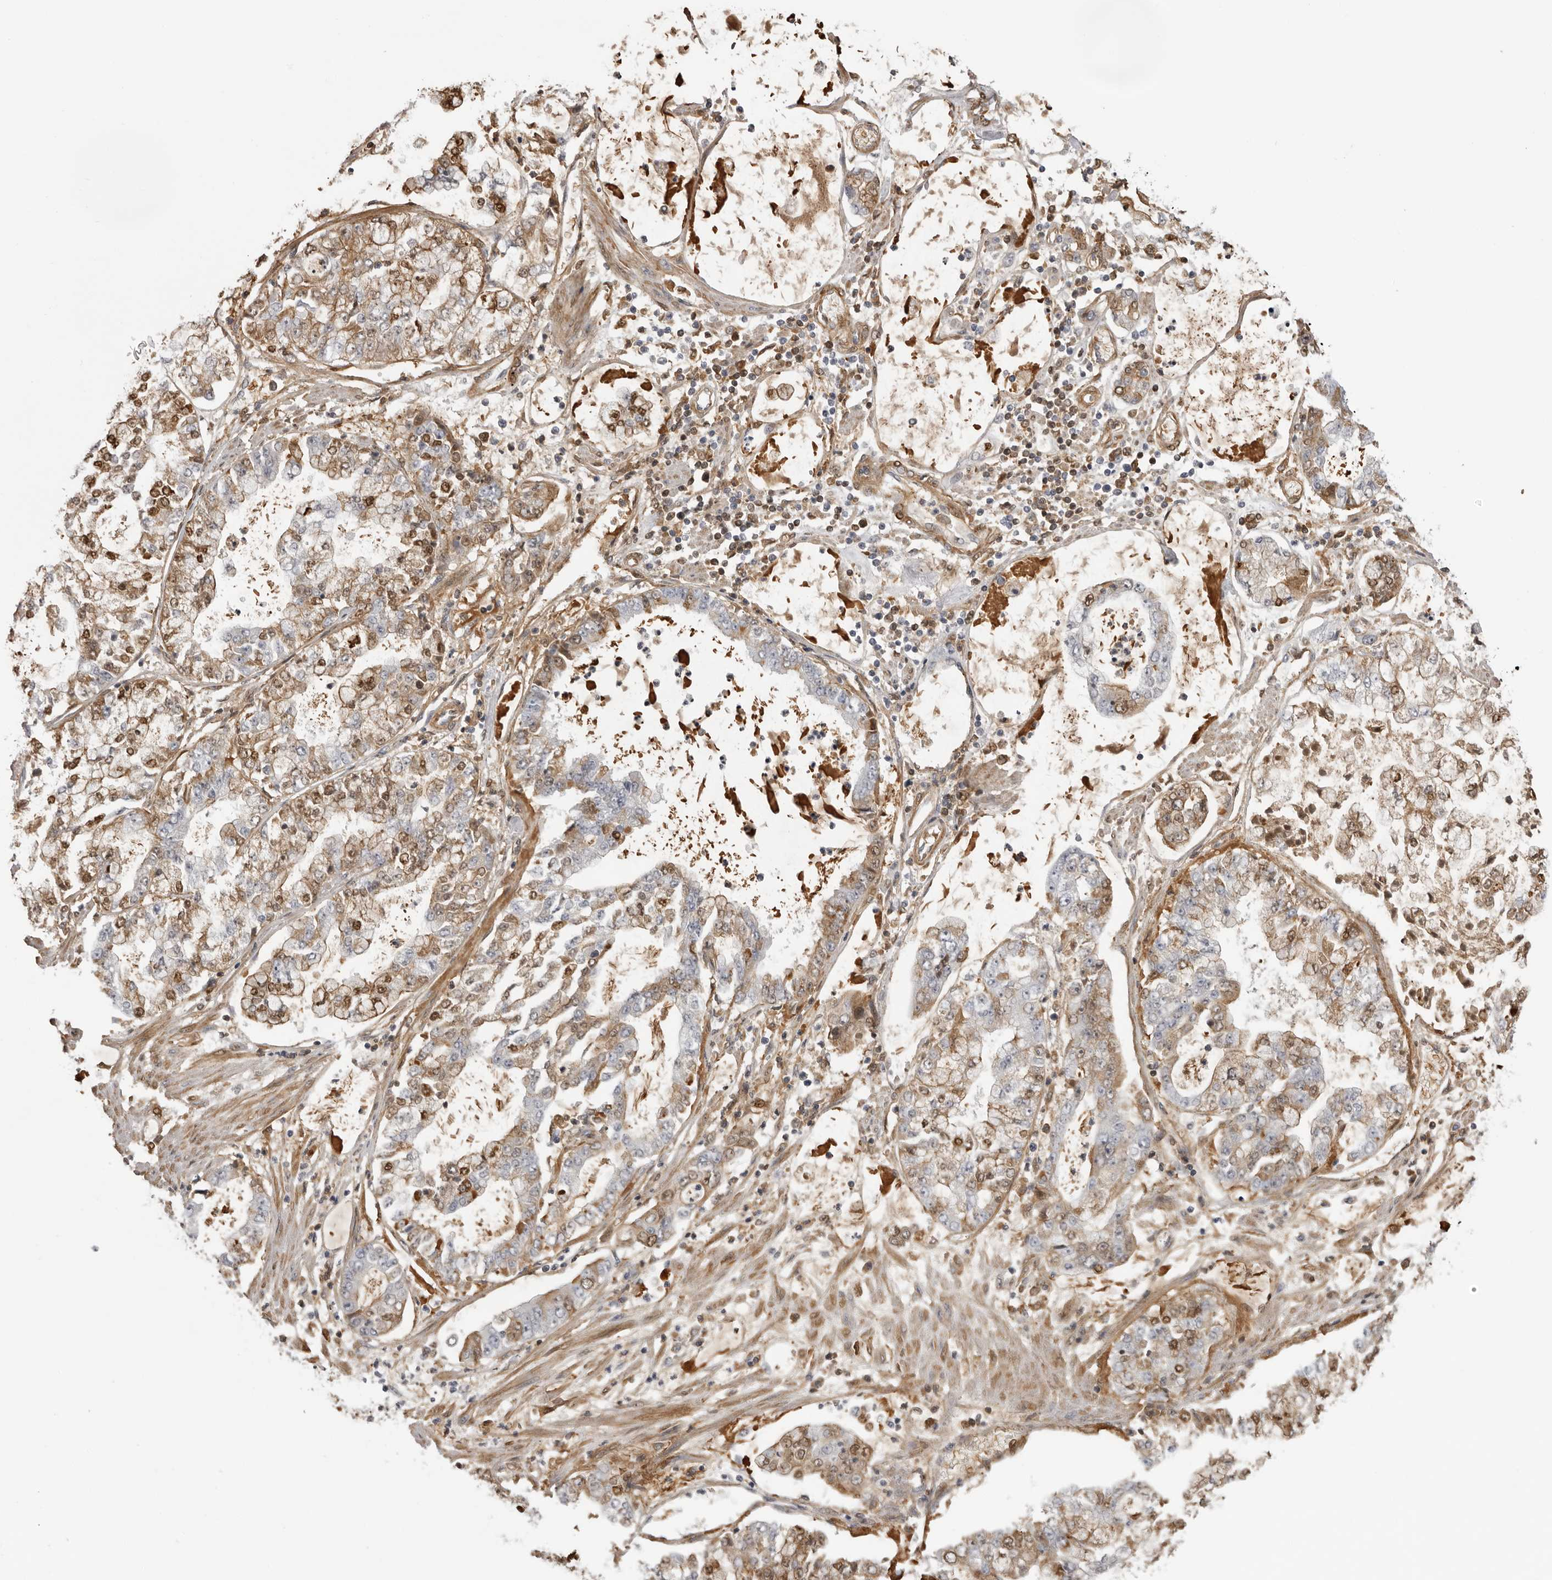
{"staining": {"intensity": "moderate", "quantity": "<25%", "location": "cytoplasmic/membranous,nuclear"}, "tissue": "stomach cancer", "cell_type": "Tumor cells", "image_type": "cancer", "snomed": [{"axis": "morphology", "description": "Adenocarcinoma, NOS"}, {"axis": "topography", "description": "Stomach"}], "caption": "Stomach adenocarcinoma stained for a protein exhibits moderate cytoplasmic/membranous and nuclear positivity in tumor cells. (DAB = brown stain, brightfield microscopy at high magnification).", "gene": "PLEKHF2", "patient": {"sex": "male", "age": 76}}